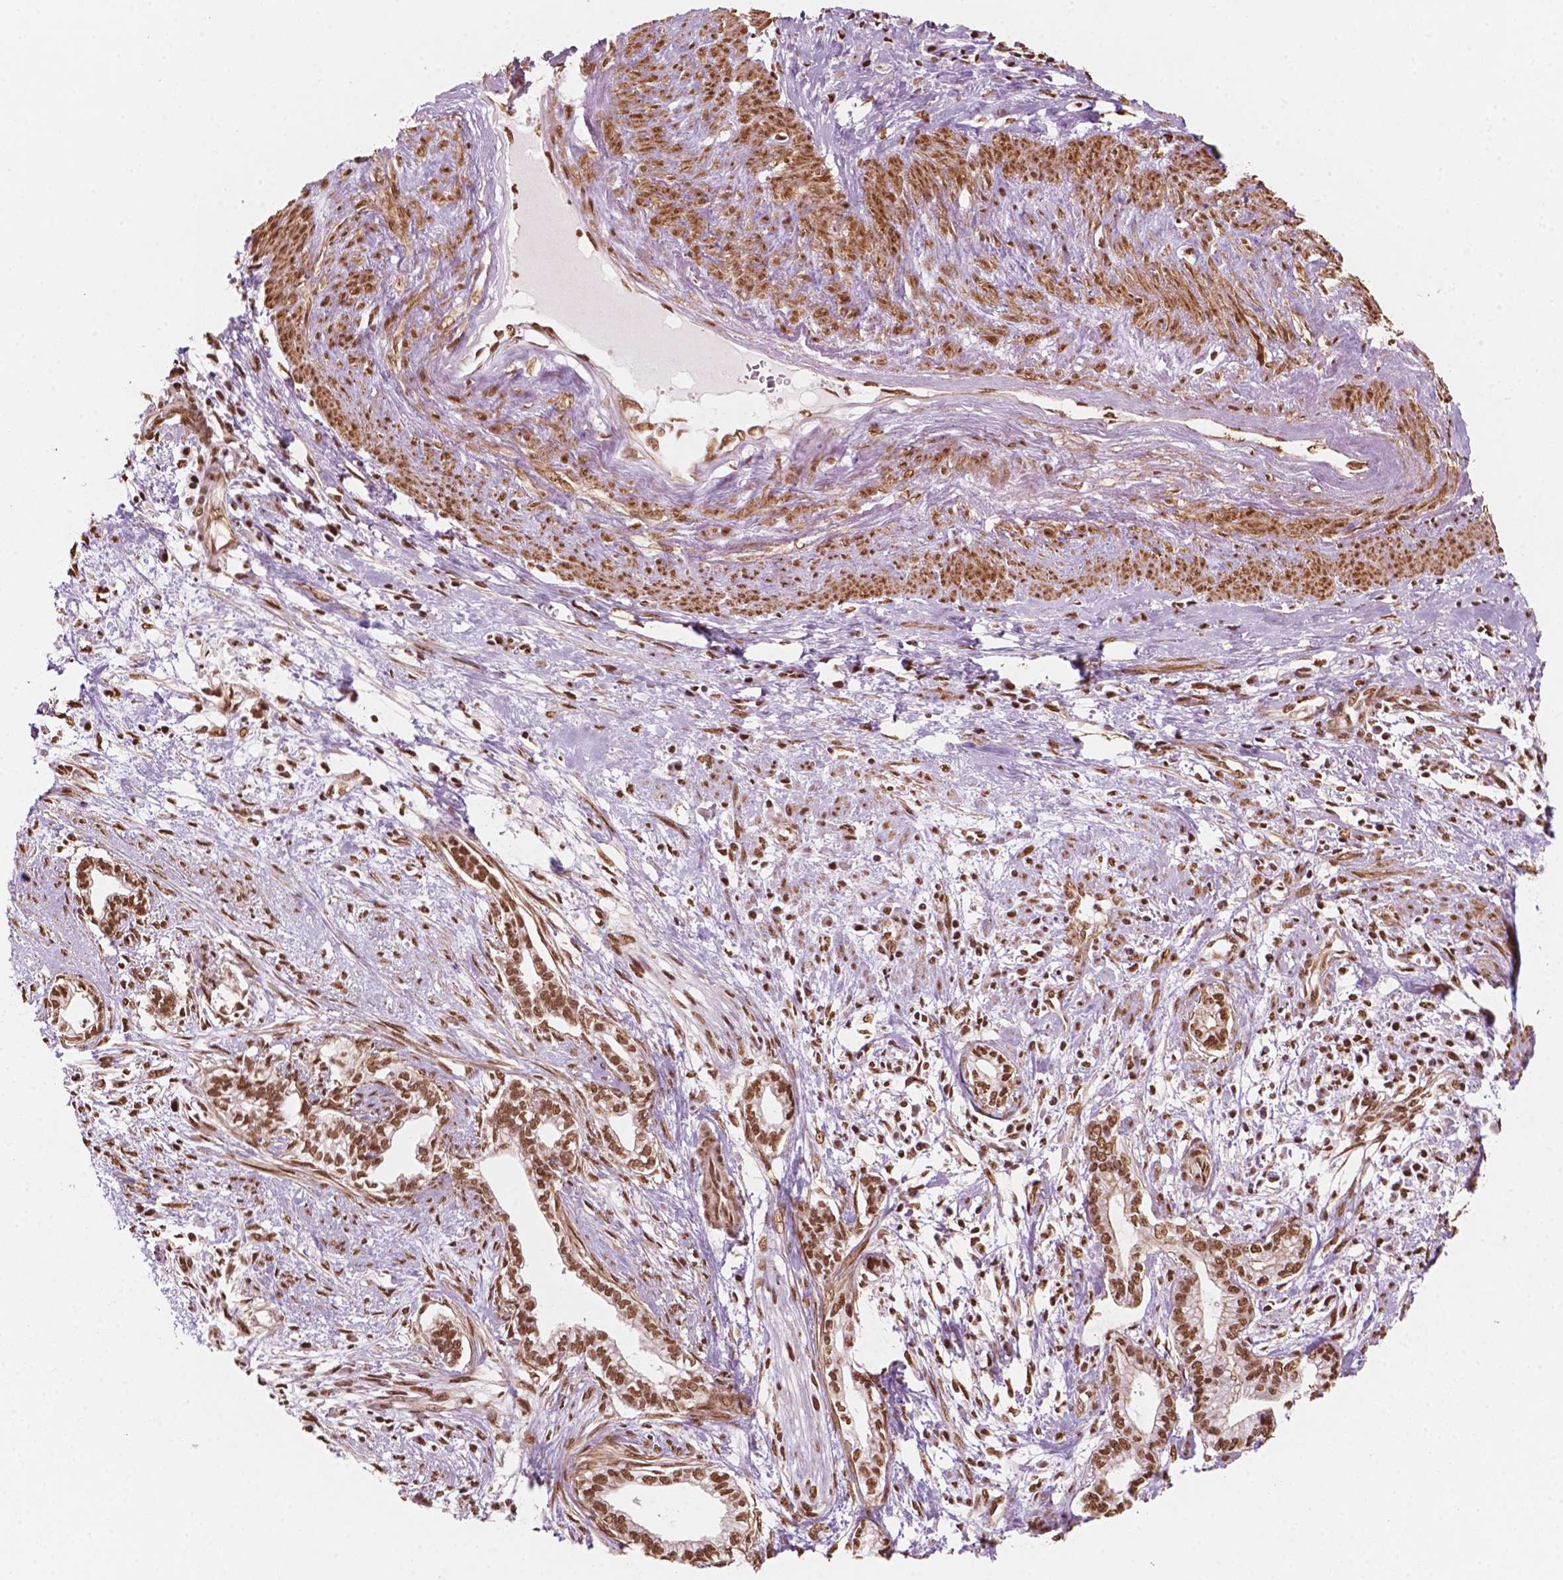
{"staining": {"intensity": "moderate", "quantity": ">75%", "location": "nuclear"}, "tissue": "cervical cancer", "cell_type": "Tumor cells", "image_type": "cancer", "snomed": [{"axis": "morphology", "description": "Adenocarcinoma, NOS"}, {"axis": "topography", "description": "Cervix"}], "caption": "DAB immunohistochemical staining of cervical cancer demonstrates moderate nuclear protein expression in about >75% of tumor cells. The protein of interest is shown in brown color, while the nuclei are stained blue.", "gene": "GTF3C5", "patient": {"sex": "female", "age": 62}}